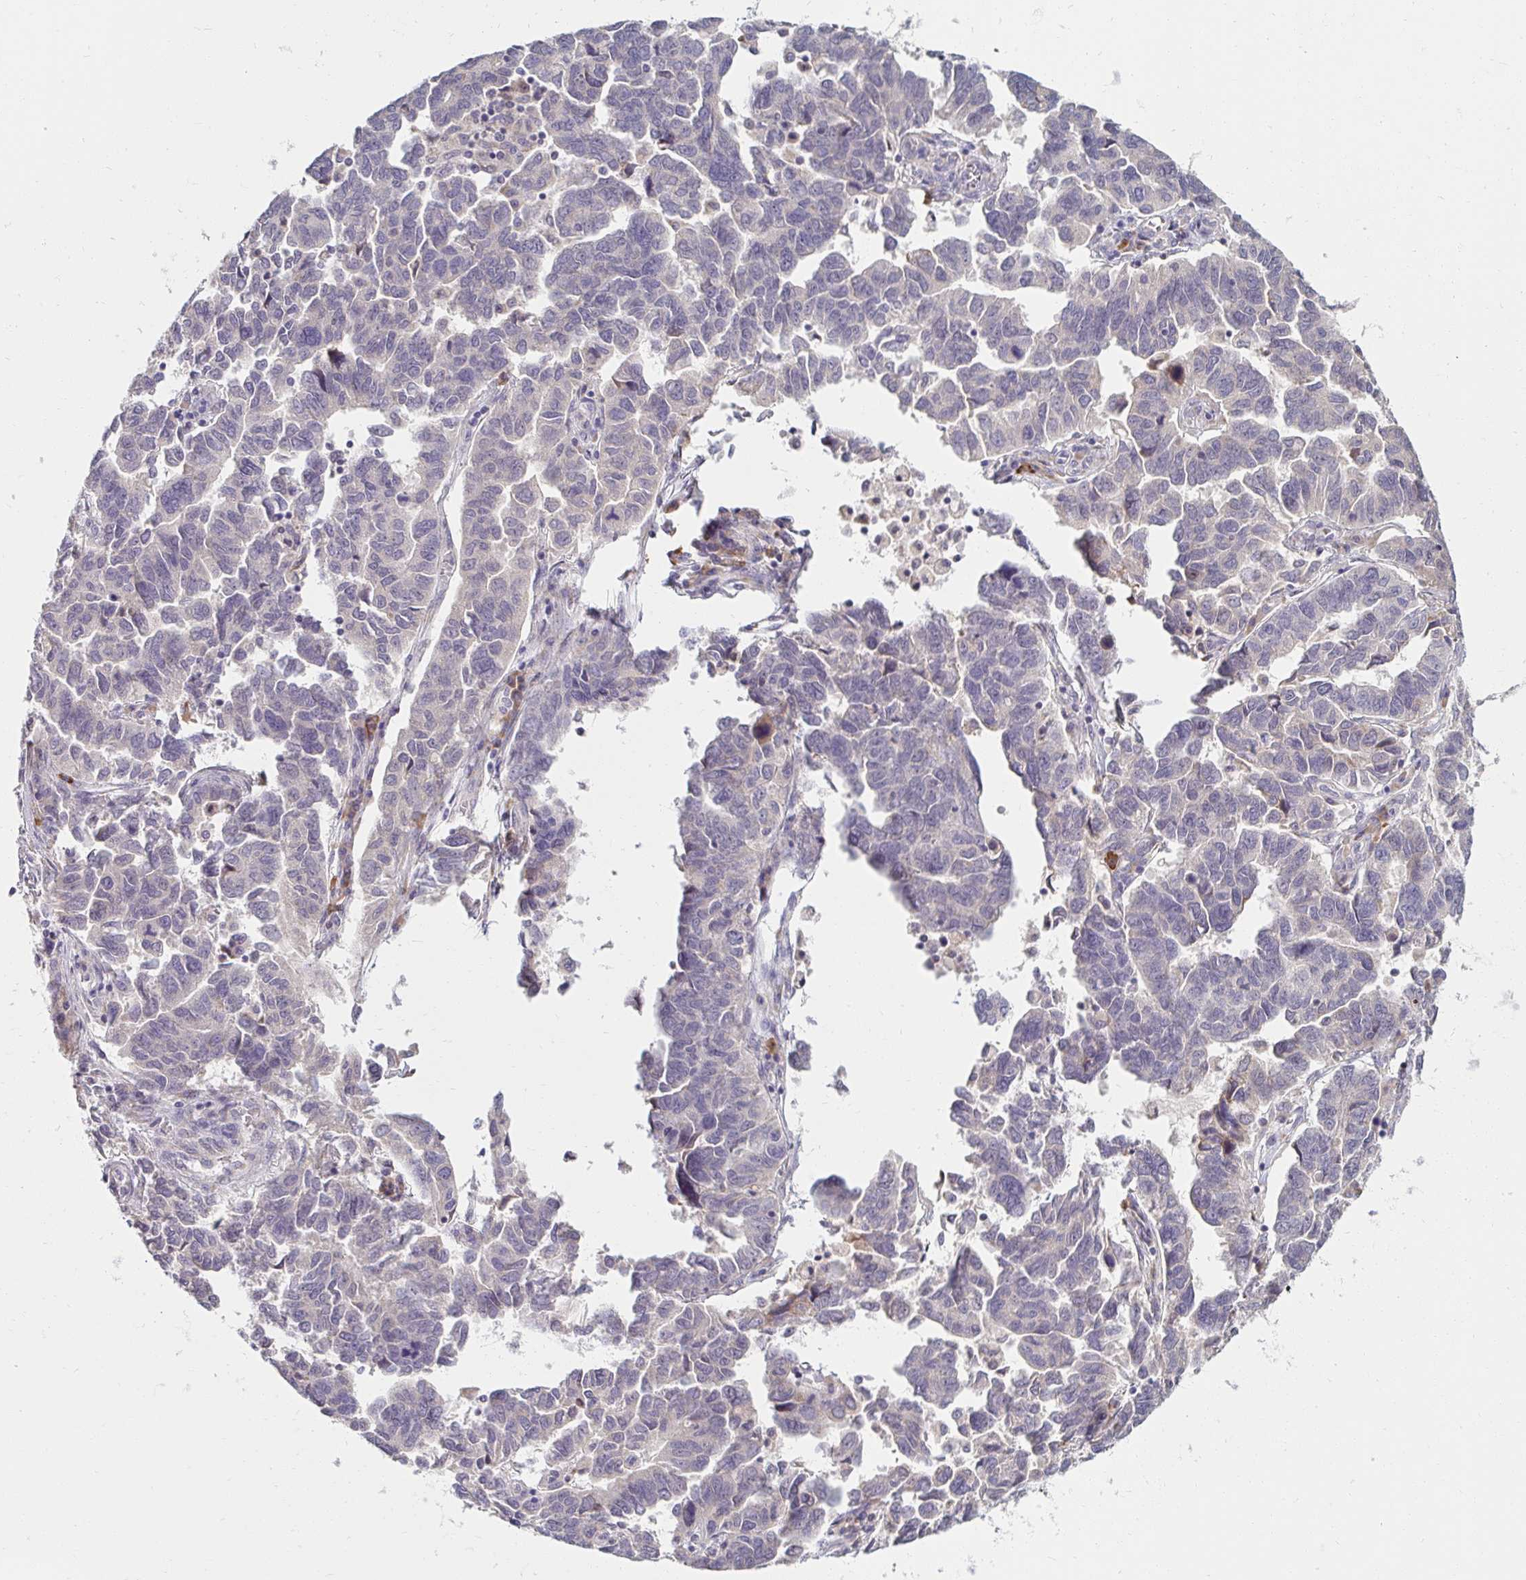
{"staining": {"intensity": "negative", "quantity": "none", "location": "none"}, "tissue": "ovarian cancer", "cell_type": "Tumor cells", "image_type": "cancer", "snomed": [{"axis": "morphology", "description": "Cystadenocarcinoma, serous, NOS"}, {"axis": "topography", "description": "Ovary"}], "caption": "Tumor cells show no significant expression in serous cystadenocarcinoma (ovarian).", "gene": "DDN", "patient": {"sex": "female", "age": 64}}